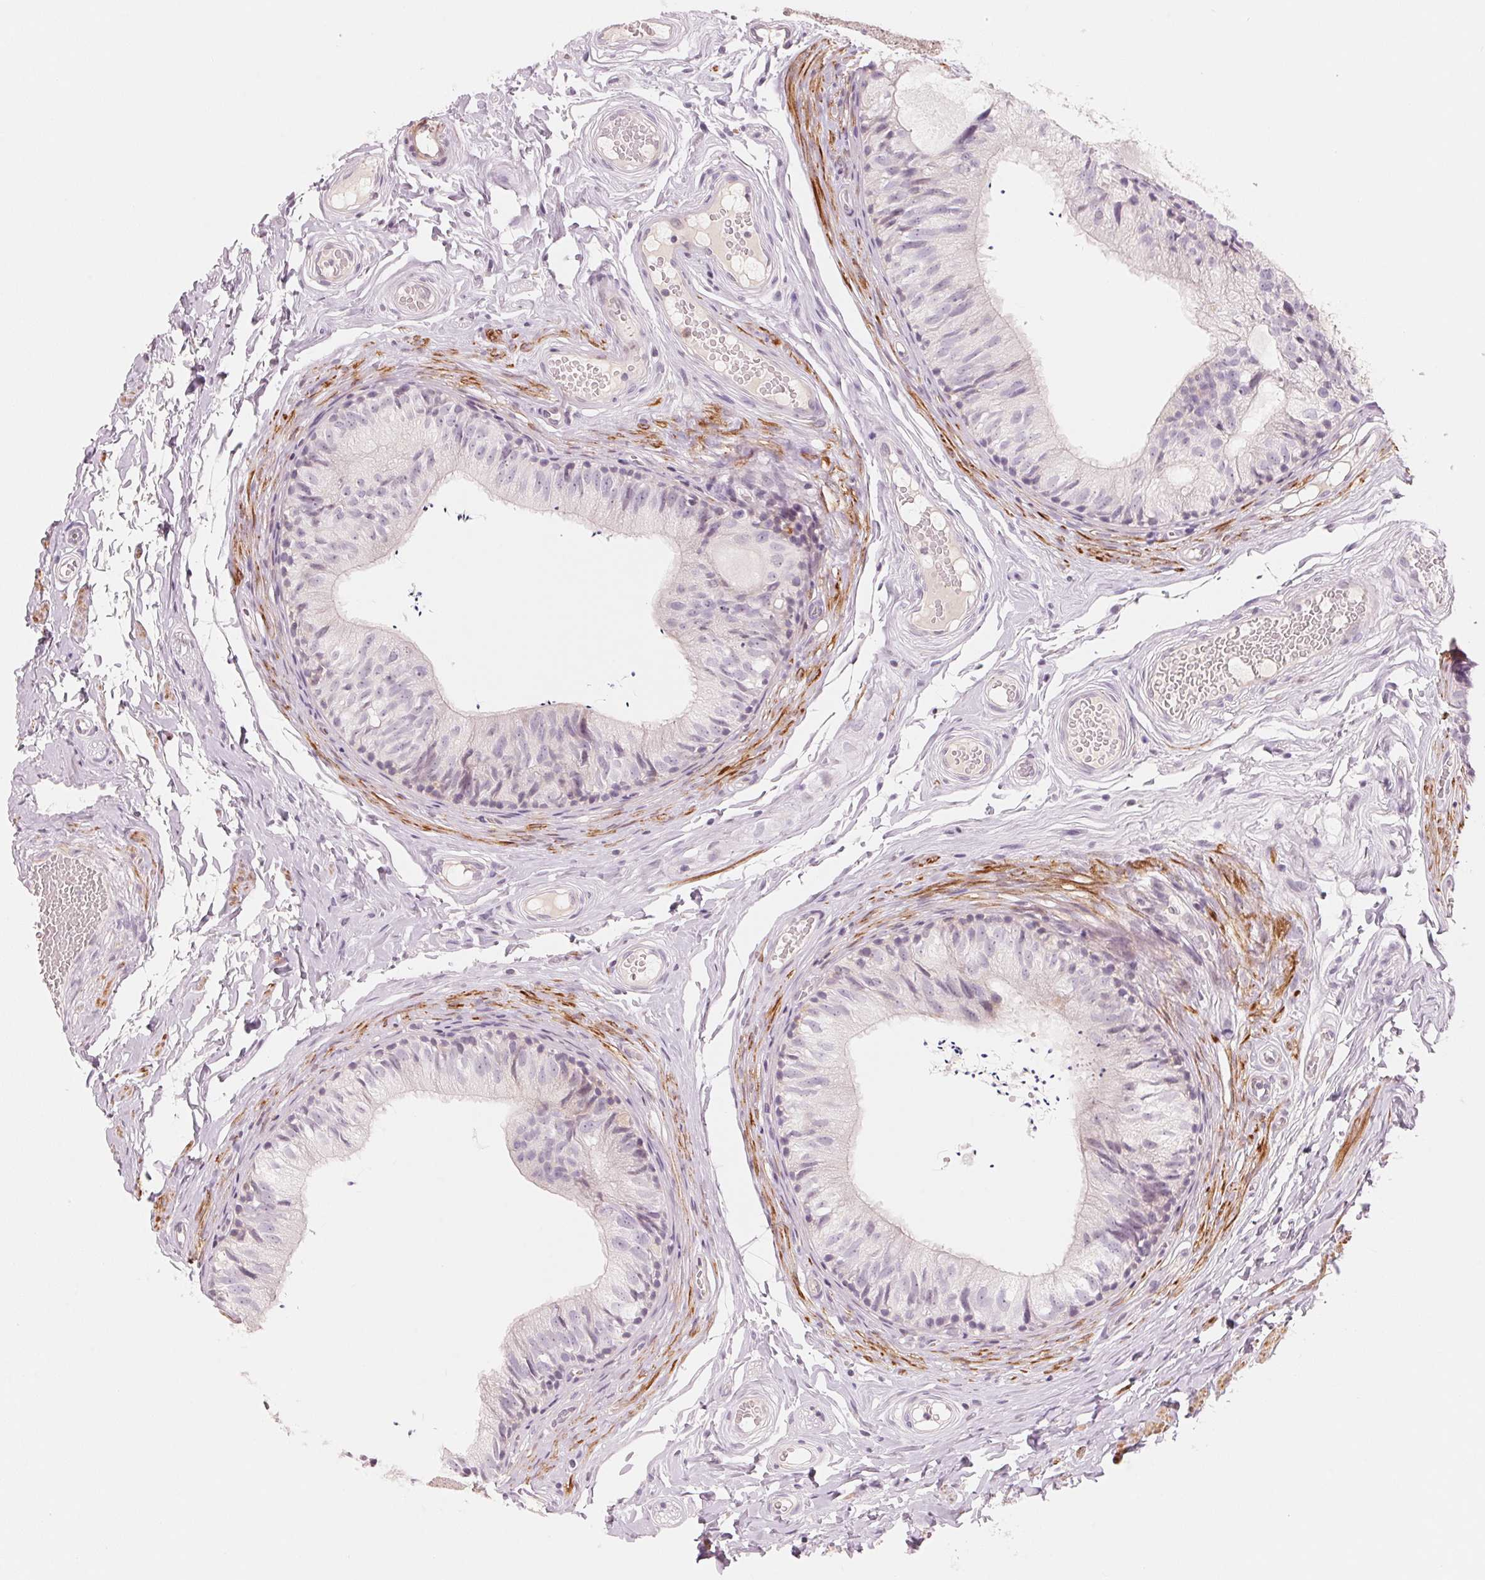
{"staining": {"intensity": "negative", "quantity": "none", "location": "none"}, "tissue": "epididymis", "cell_type": "Glandular cells", "image_type": "normal", "snomed": [{"axis": "morphology", "description": "Normal tissue, NOS"}, {"axis": "topography", "description": "Epididymis"}], "caption": "This is an immunohistochemistry (IHC) photomicrograph of normal epididymis. There is no staining in glandular cells.", "gene": "SLC17A4", "patient": {"sex": "male", "age": 29}}